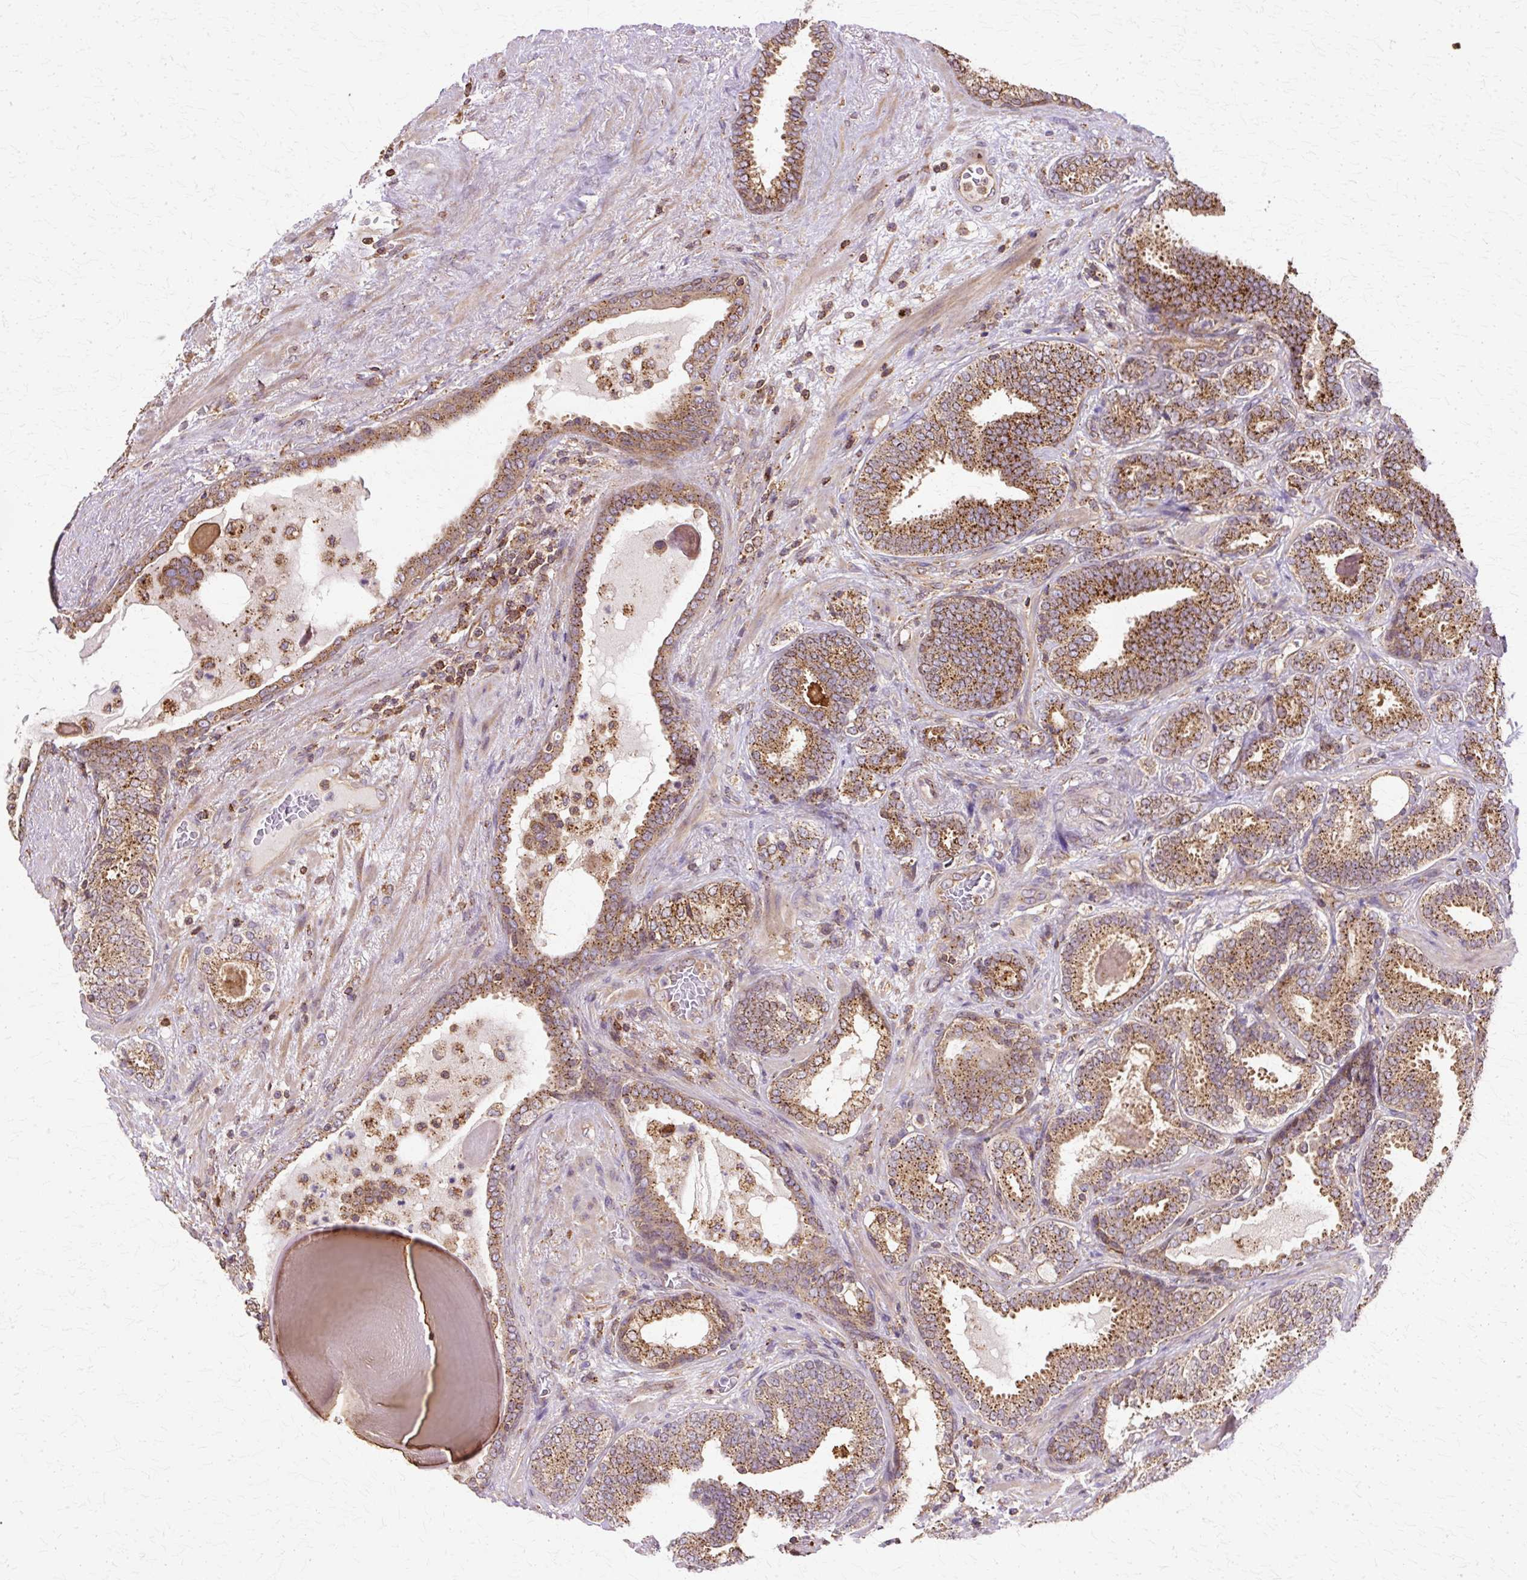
{"staining": {"intensity": "strong", "quantity": ">75%", "location": "cytoplasmic/membranous"}, "tissue": "prostate cancer", "cell_type": "Tumor cells", "image_type": "cancer", "snomed": [{"axis": "morphology", "description": "Adenocarcinoma, High grade"}, {"axis": "topography", "description": "Prostate"}], "caption": "Prostate cancer stained with immunohistochemistry (IHC) demonstrates strong cytoplasmic/membranous positivity in approximately >75% of tumor cells. Nuclei are stained in blue.", "gene": "COPB1", "patient": {"sex": "male", "age": 65}}